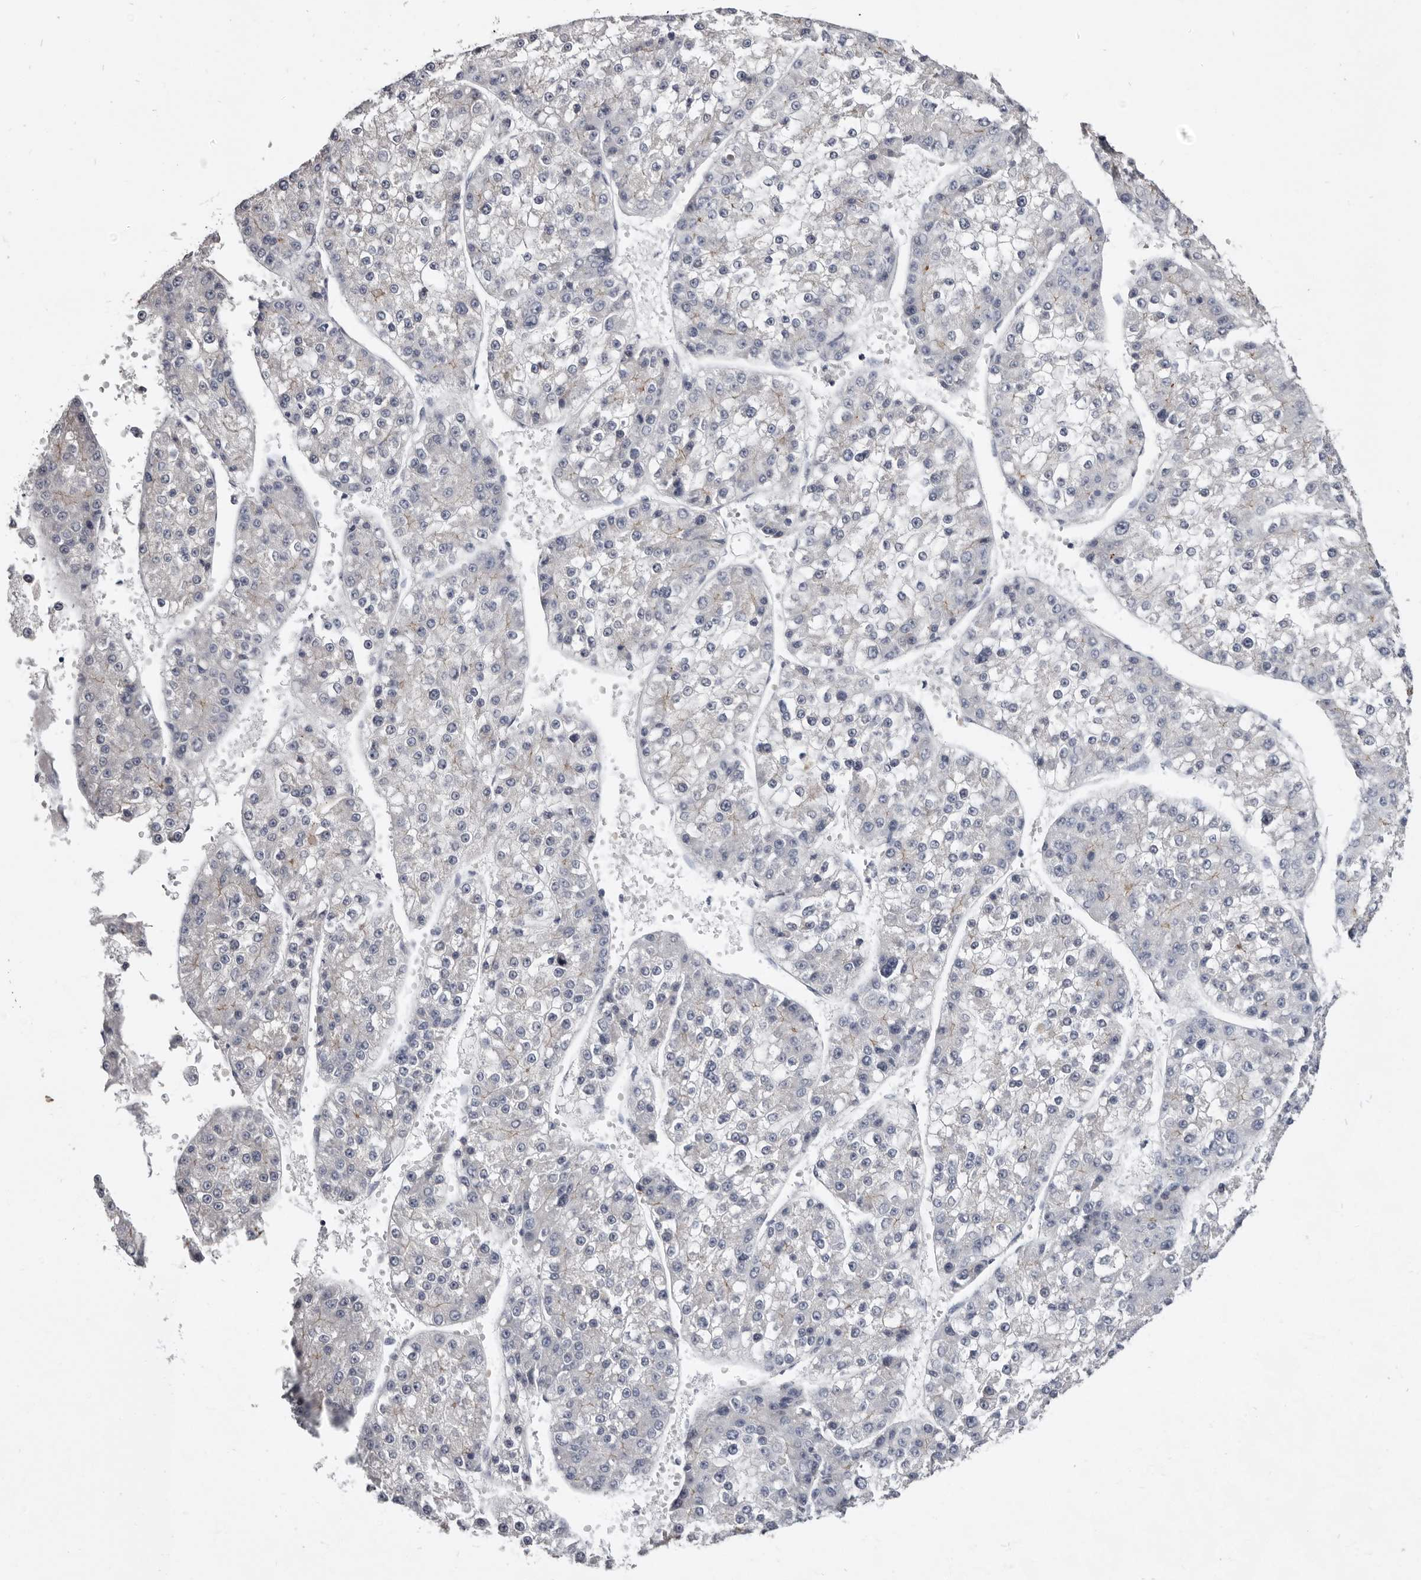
{"staining": {"intensity": "weak", "quantity": "<25%", "location": "cytoplasmic/membranous"}, "tissue": "liver cancer", "cell_type": "Tumor cells", "image_type": "cancer", "snomed": [{"axis": "morphology", "description": "Carcinoma, Hepatocellular, NOS"}, {"axis": "topography", "description": "Liver"}], "caption": "The immunohistochemistry (IHC) photomicrograph has no significant expression in tumor cells of hepatocellular carcinoma (liver) tissue.", "gene": "CGN", "patient": {"sex": "female", "age": 73}}